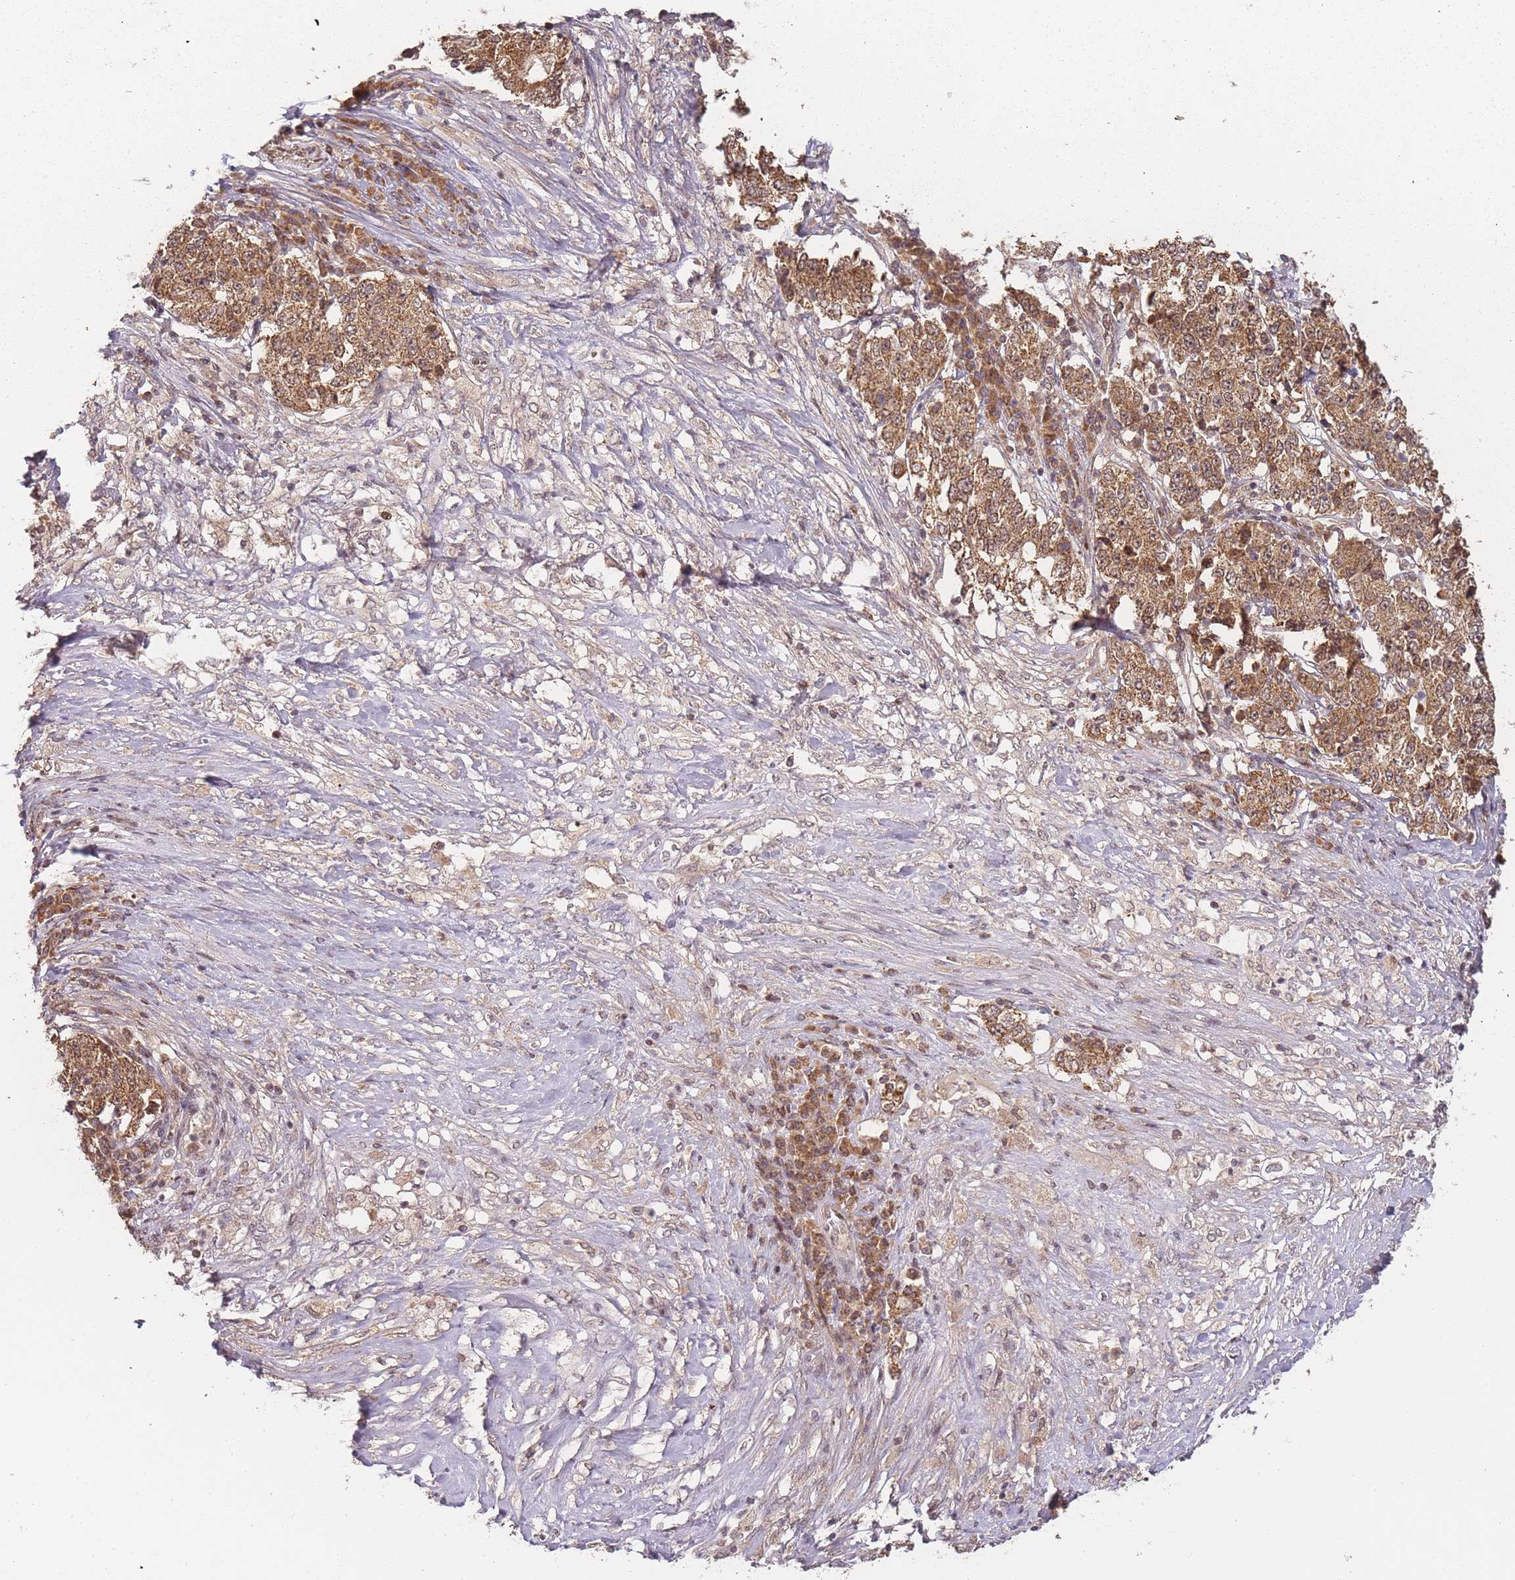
{"staining": {"intensity": "moderate", "quantity": ">75%", "location": "cytoplasmic/membranous,nuclear"}, "tissue": "stomach cancer", "cell_type": "Tumor cells", "image_type": "cancer", "snomed": [{"axis": "morphology", "description": "Adenocarcinoma, NOS"}, {"axis": "topography", "description": "Stomach"}], "caption": "The micrograph displays staining of stomach cancer (adenocarcinoma), revealing moderate cytoplasmic/membranous and nuclear protein expression (brown color) within tumor cells.", "gene": "ZNF497", "patient": {"sex": "male", "age": 59}}